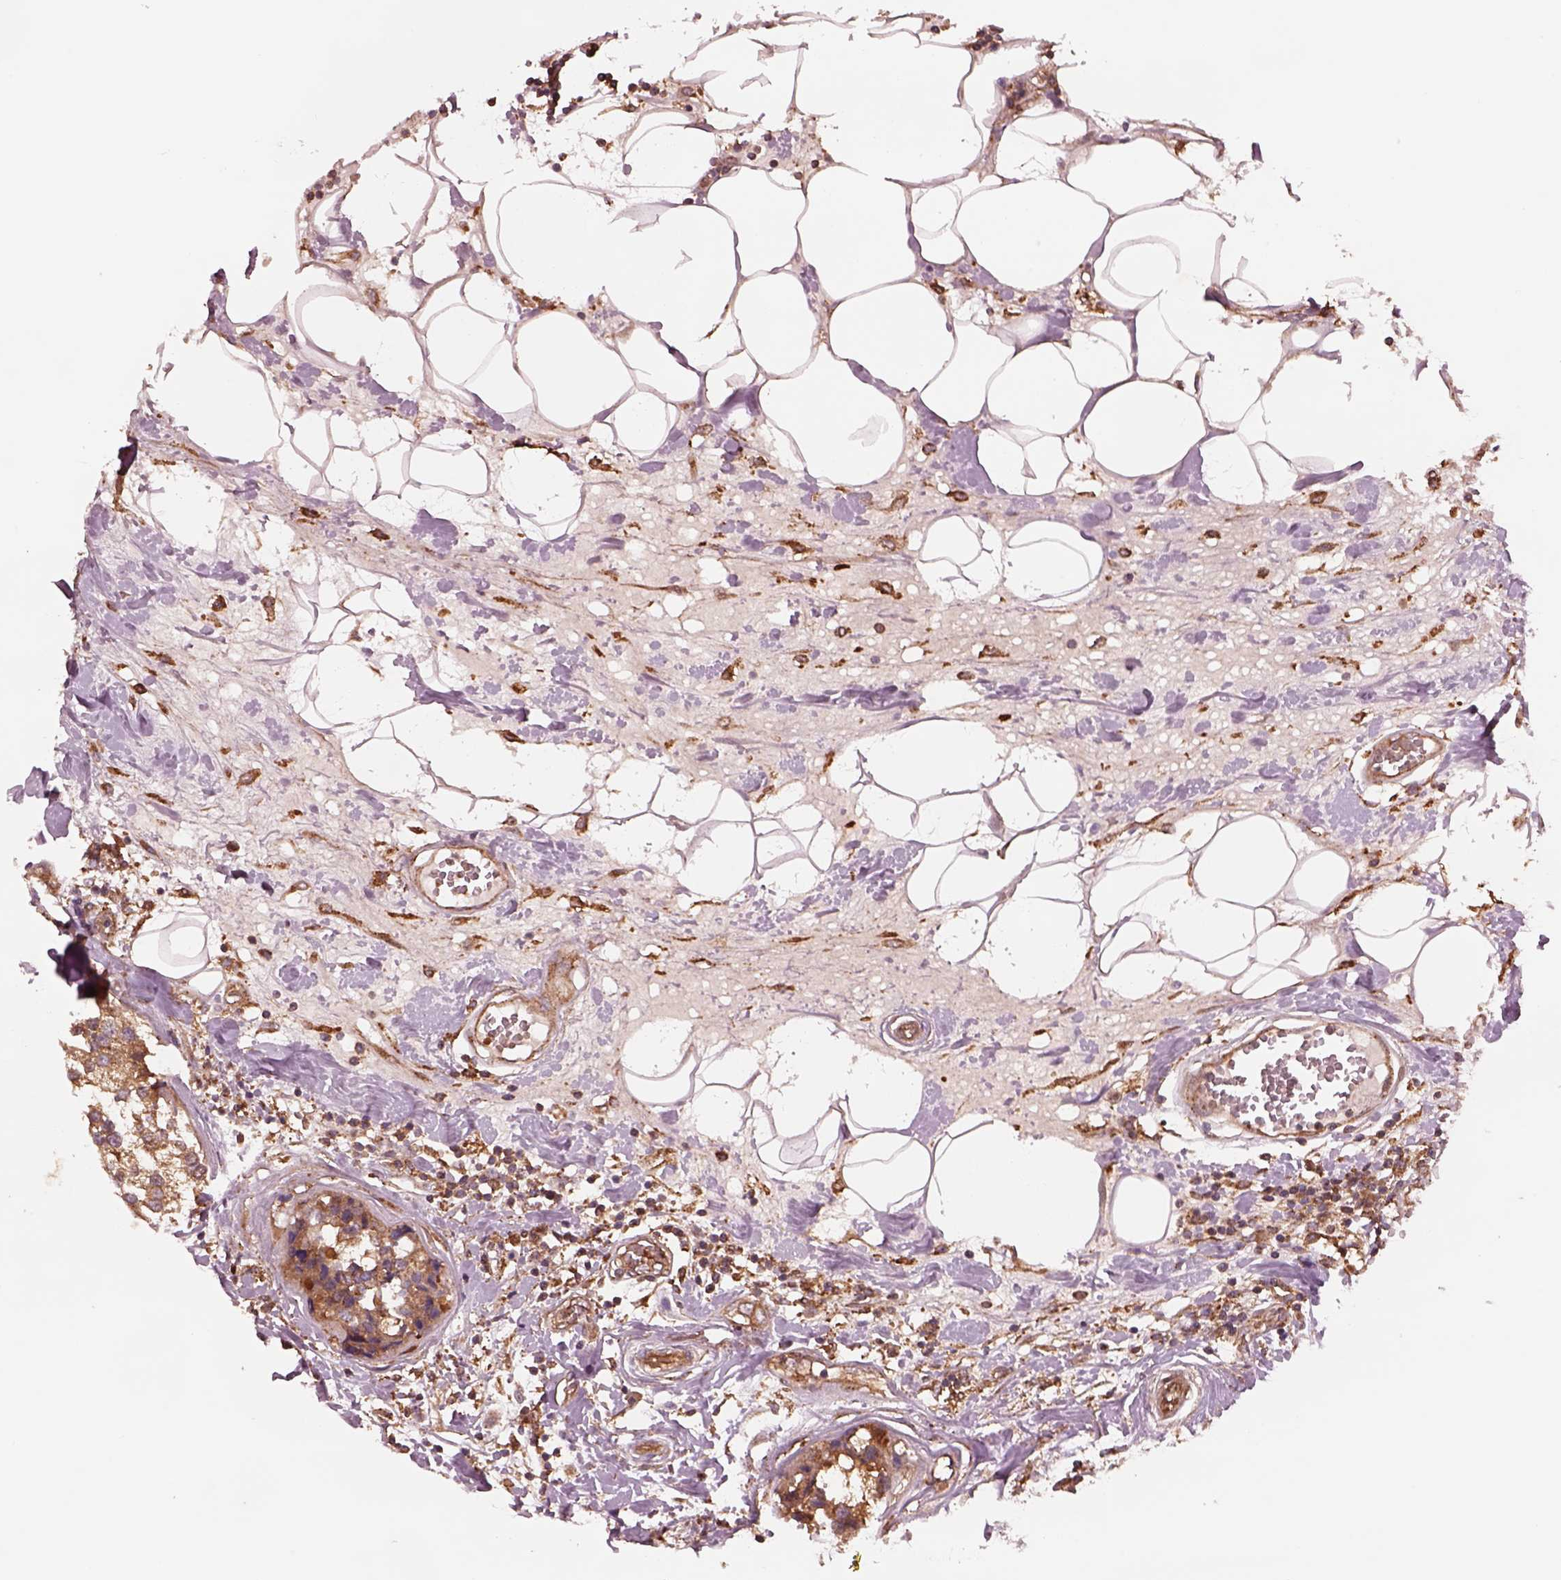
{"staining": {"intensity": "strong", "quantity": "25%-75%", "location": "cytoplasmic/membranous"}, "tissue": "breast cancer", "cell_type": "Tumor cells", "image_type": "cancer", "snomed": [{"axis": "morphology", "description": "Lobular carcinoma"}, {"axis": "topography", "description": "Breast"}], "caption": "Immunohistochemistry image of neoplastic tissue: breast lobular carcinoma stained using immunohistochemistry exhibits high levels of strong protein expression localized specifically in the cytoplasmic/membranous of tumor cells, appearing as a cytoplasmic/membranous brown color.", "gene": "WASHC2A", "patient": {"sex": "female", "age": 59}}